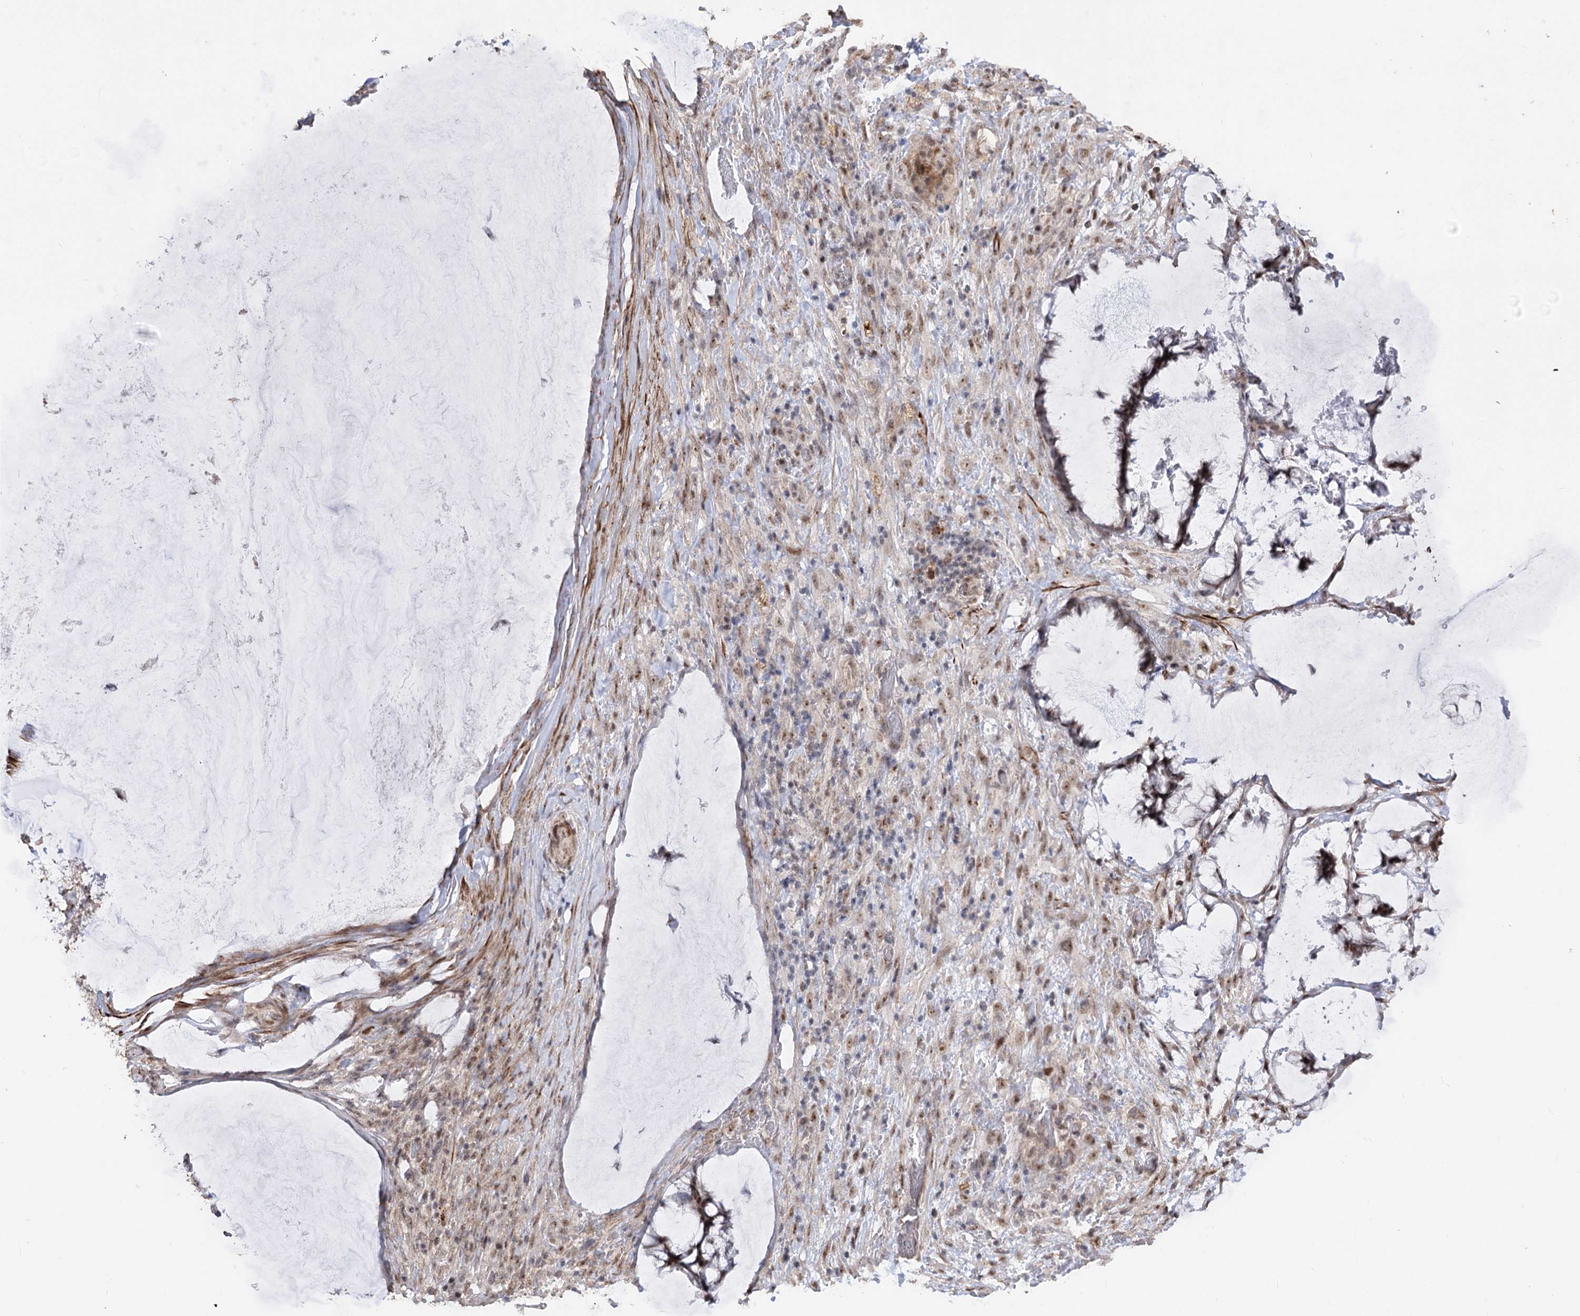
{"staining": {"intensity": "moderate", "quantity": ">75%", "location": "nuclear"}, "tissue": "ovarian cancer", "cell_type": "Tumor cells", "image_type": "cancer", "snomed": [{"axis": "morphology", "description": "Cystadenocarcinoma, mucinous, NOS"}, {"axis": "topography", "description": "Ovary"}], "caption": "Immunohistochemistry (IHC) of human mucinous cystadenocarcinoma (ovarian) demonstrates medium levels of moderate nuclear positivity in approximately >75% of tumor cells. The staining was performed using DAB (3,3'-diaminobenzidine), with brown indicating positive protein expression. Nuclei are stained blue with hematoxylin.", "gene": "ZSCAN23", "patient": {"sex": "female", "age": 42}}